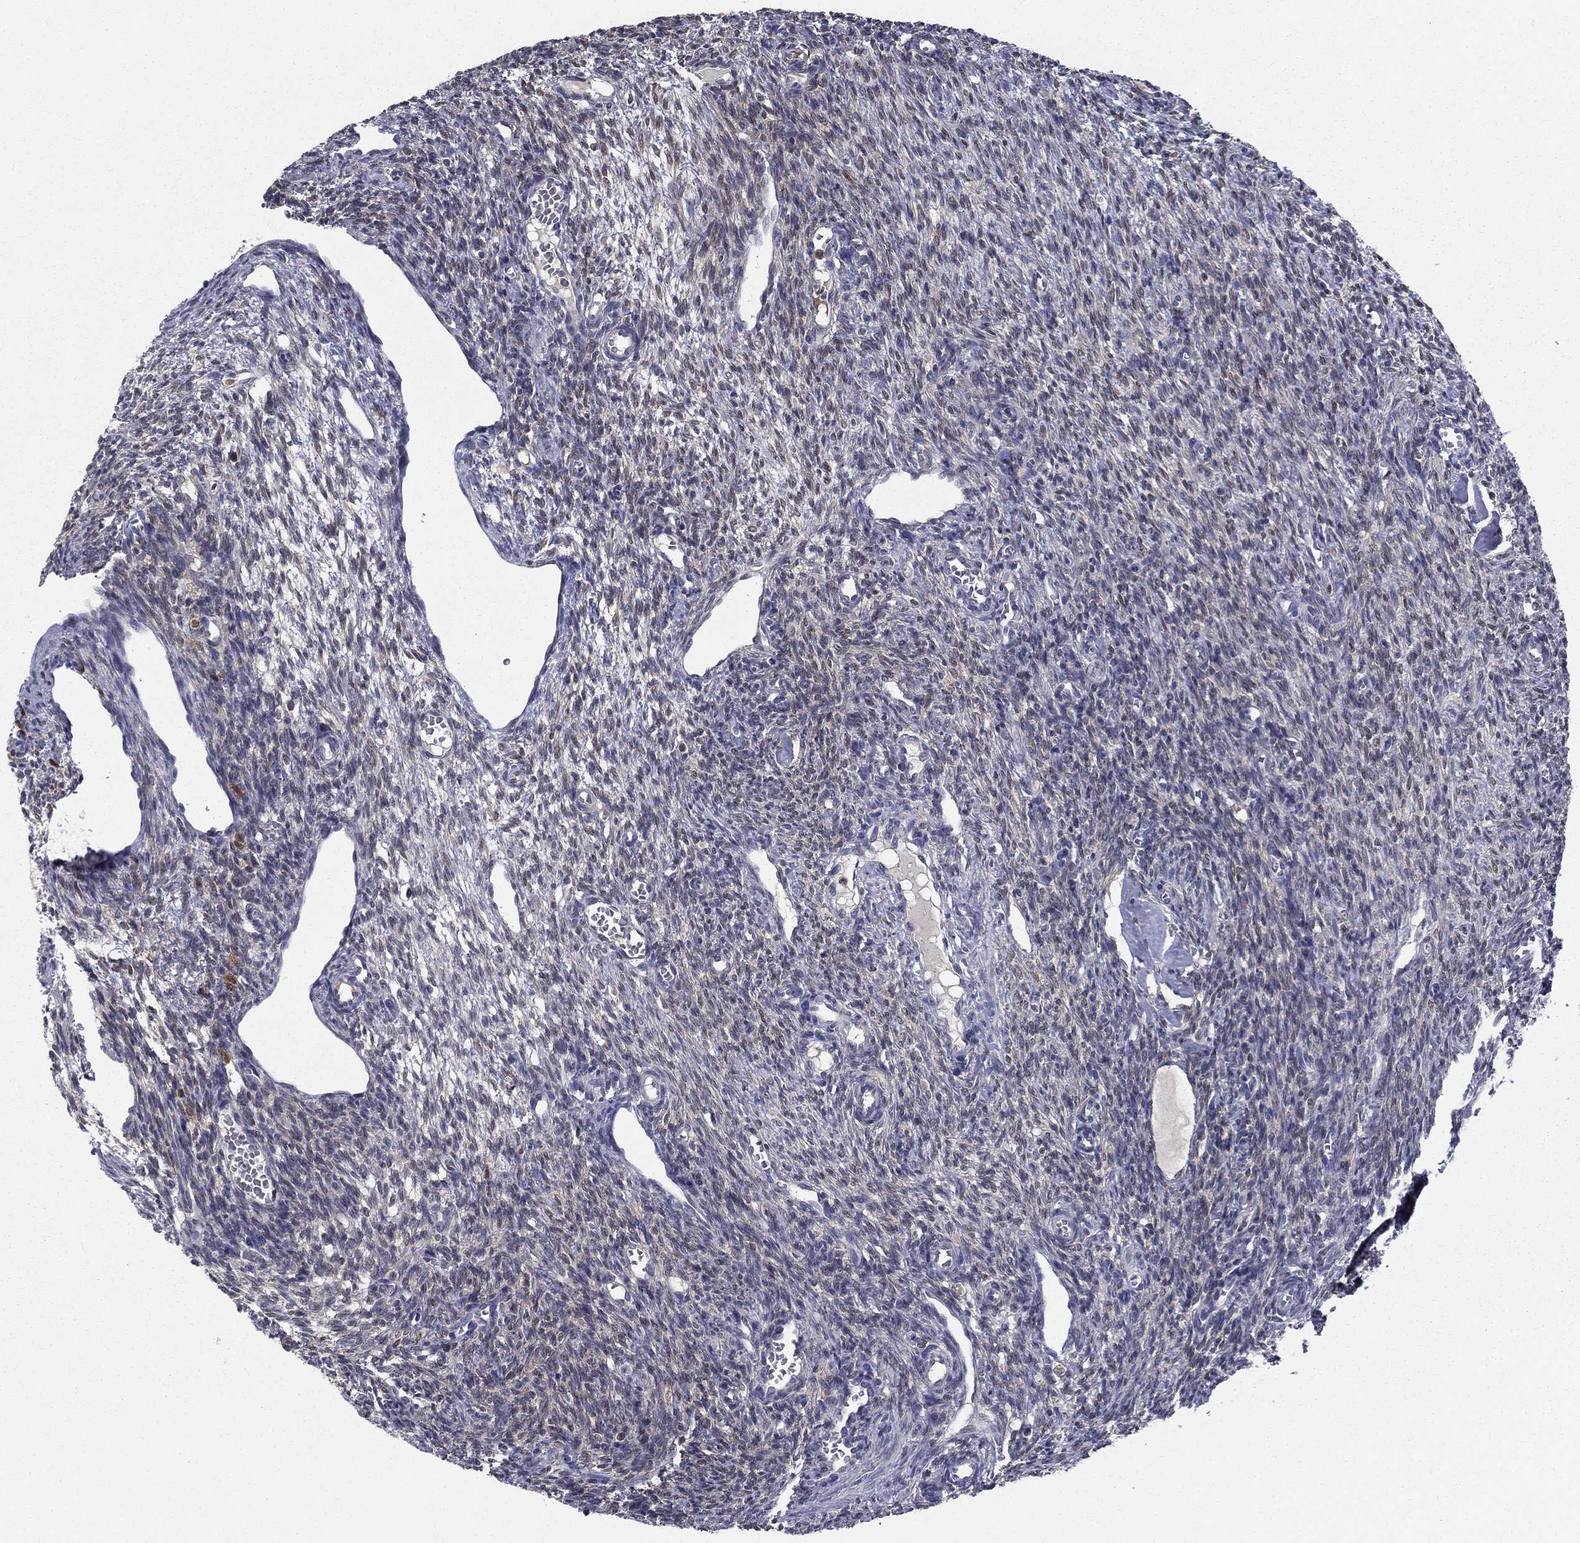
{"staining": {"intensity": "negative", "quantity": "none", "location": "none"}, "tissue": "ovary", "cell_type": "Ovarian stroma cells", "image_type": "normal", "snomed": [{"axis": "morphology", "description": "Normal tissue, NOS"}, {"axis": "topography", "description": "Ovary"}], "caption": "The image demonstrates no significant expression in ovarian stroma cells of ovary. The staining was performed using DAB to visualize the protein expression in brown, while the nuclei were stained in blue with hematoxylin (Magnification: 20x).", "gene": "NIT2", "patient": {"sex": "female", "age": 27}}